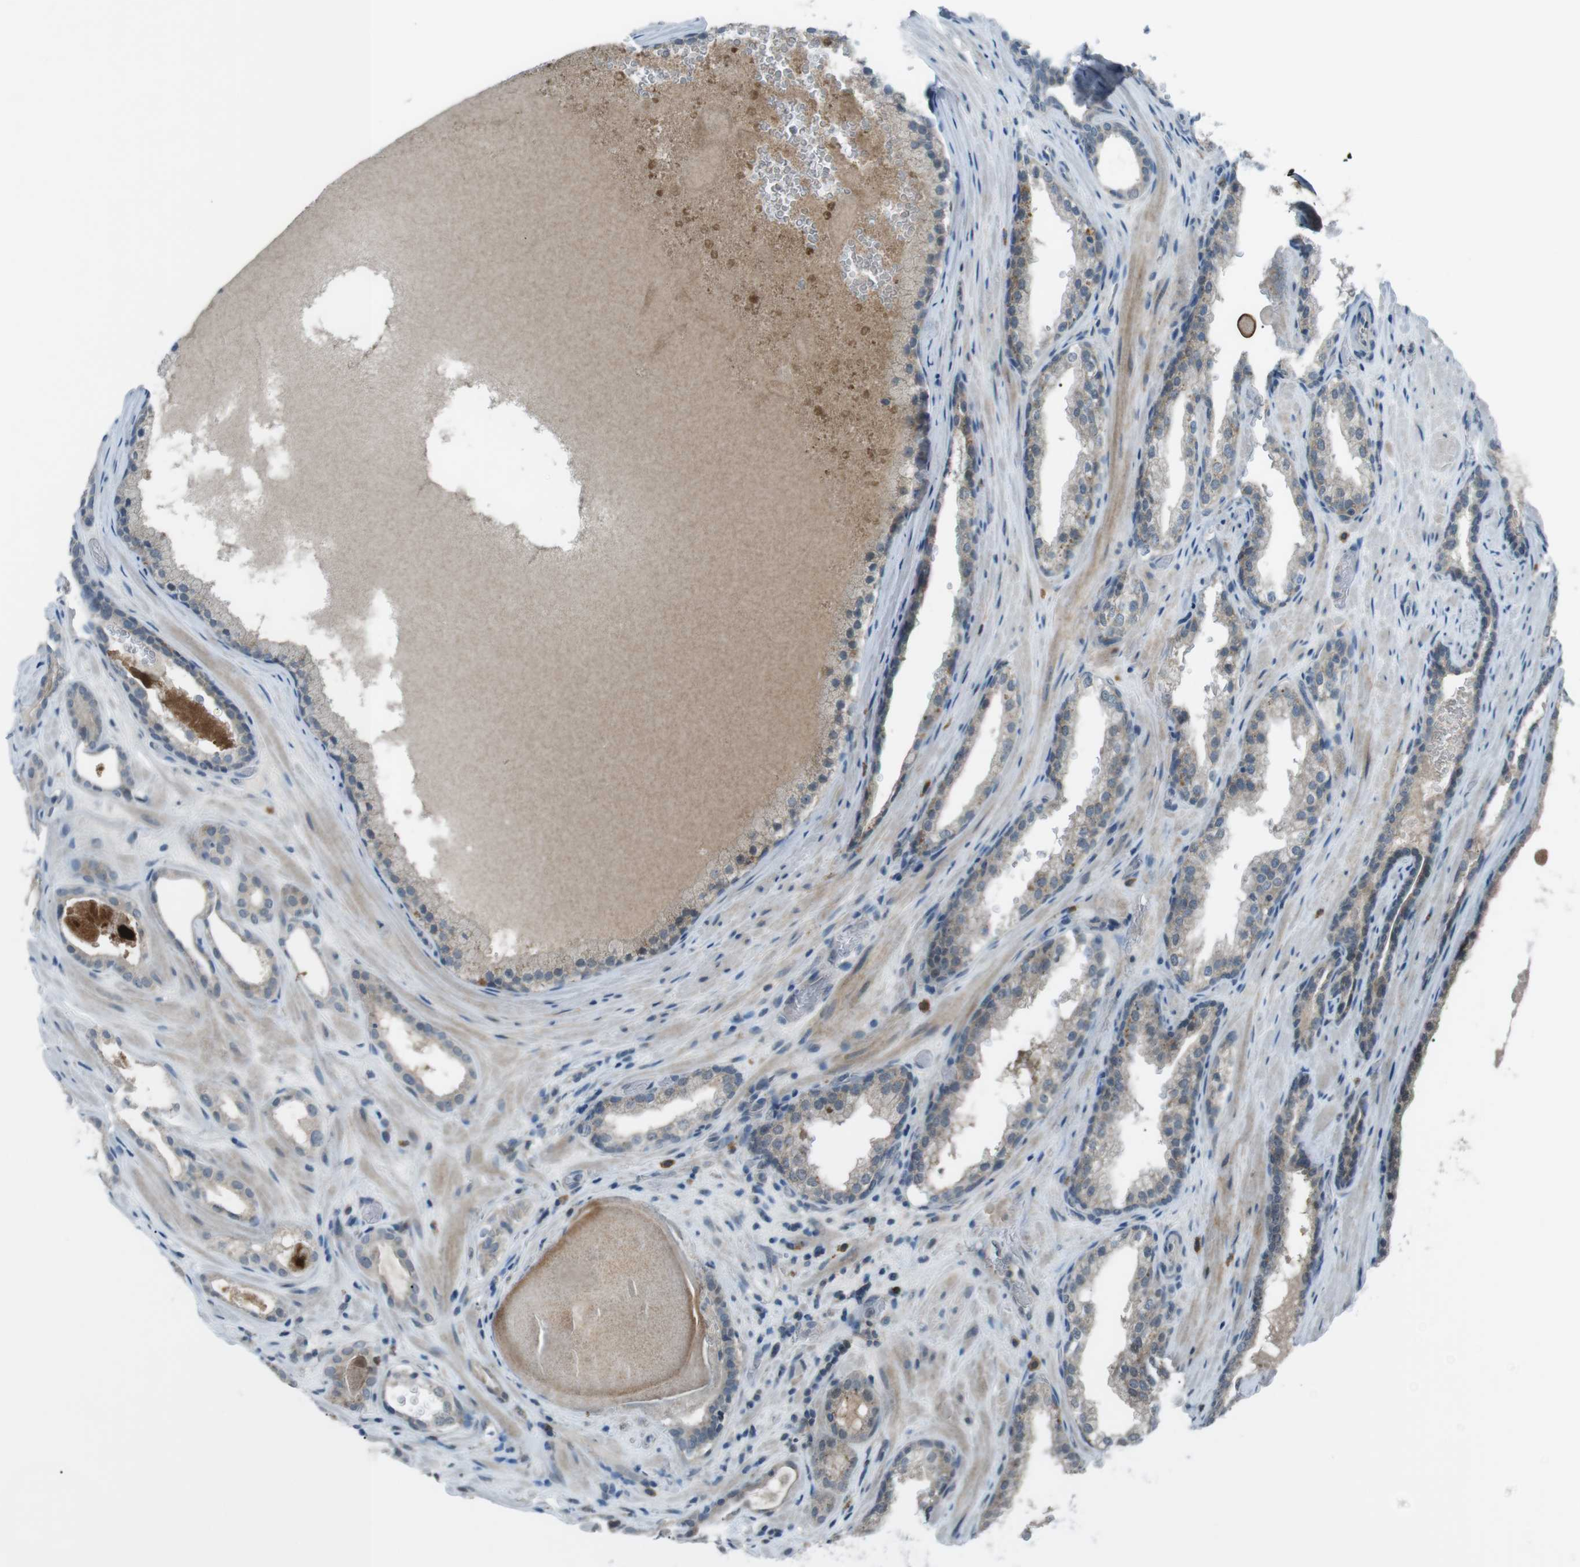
{"staining": {"intensity": "negative", "quantity": "none", "location": "none"}, "tissue": "prostate cancer", "cell_type": "Tumor cells", "image_type": "cancer", "snomed": [{"axis": "morphology", "description": "Adenocarcinoma, High grade"}, {"axis": "topography", "description": "Prostate"}], "caption": "There is no significant positivity in tumor cells of prostate cancer (adenocarcinoma (high-grade)).", "gene": "FCRLA", "patient": {"sex": "male", "age": 60}}